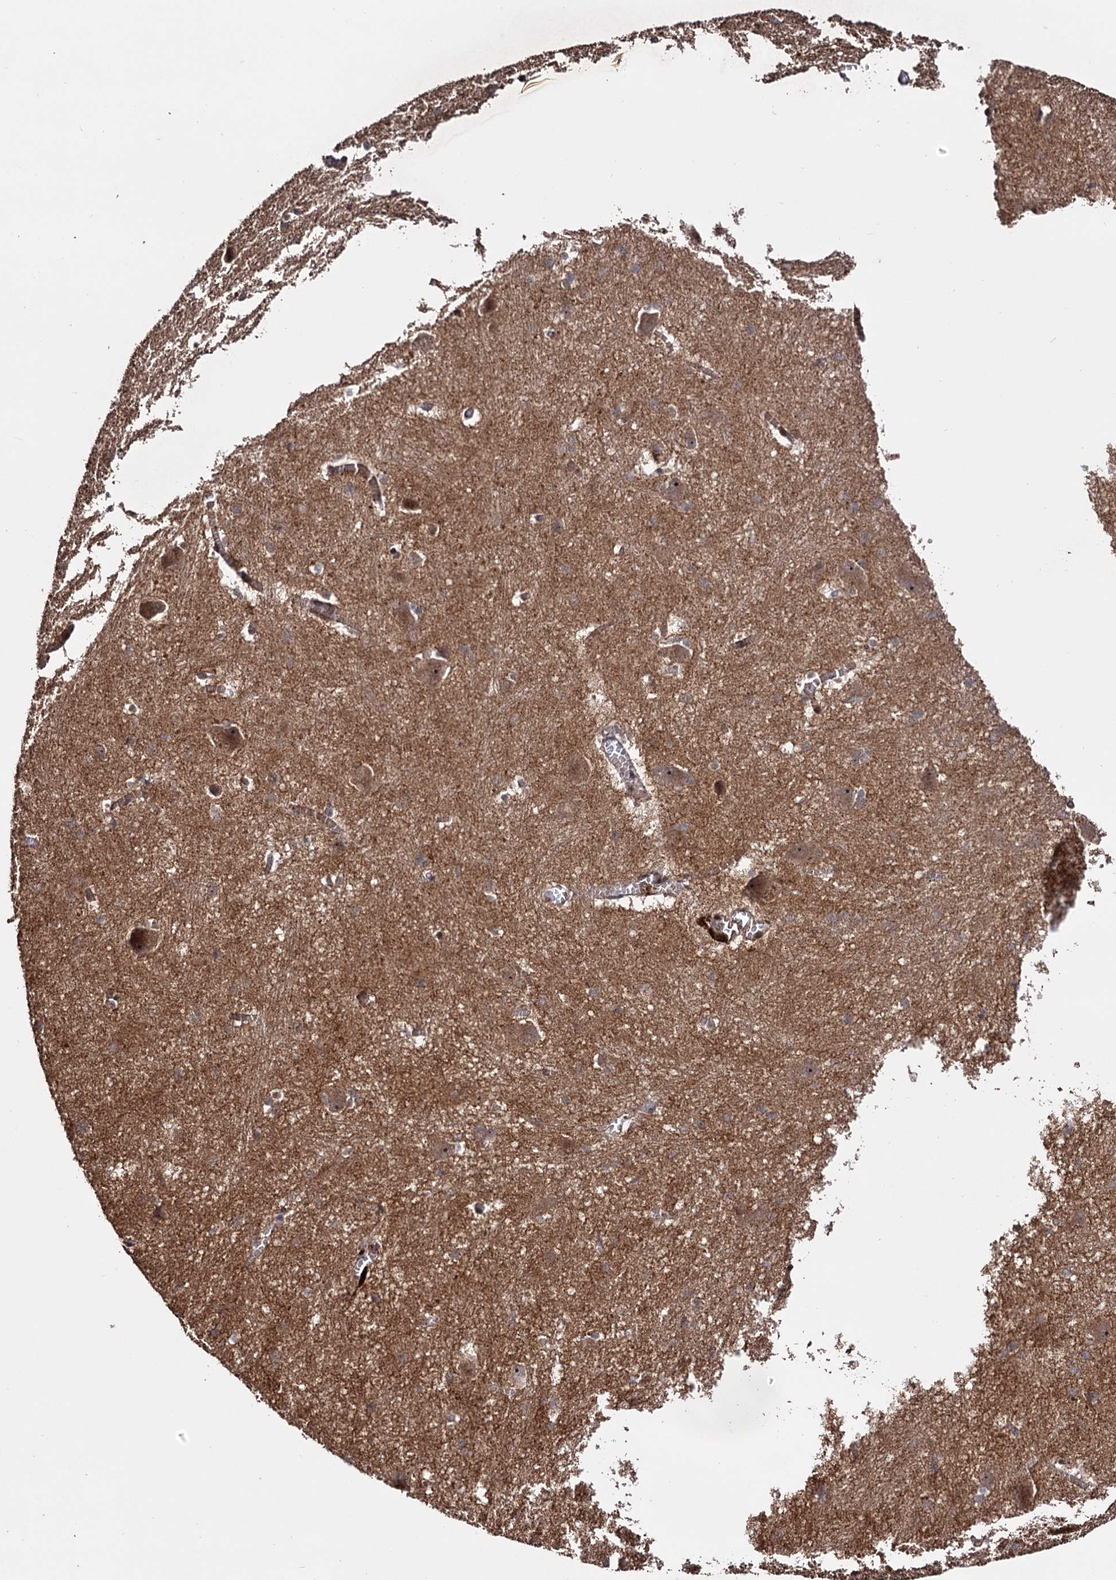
{"staining": {"intensity": "moderate", "quantity": "<25%", "location": "cytoplasmic/membranous,nuclear"}, "tissue": "caudate", "cell_type": "Glial cells", "image_type": "normal", "snomed": [{"axis": "morphology", "description": "Normal tissue, NOS"}, {"axis": "topography", "description": "Lateral ventricle wall"}], "caption": "A micrograph of caudate stained for a protein reveals moderate cytoplasmic/membranous,nuclear brown staining in glial cells.", "gene": "PIGB", "patient": {"sex": "male", "age": 37}}